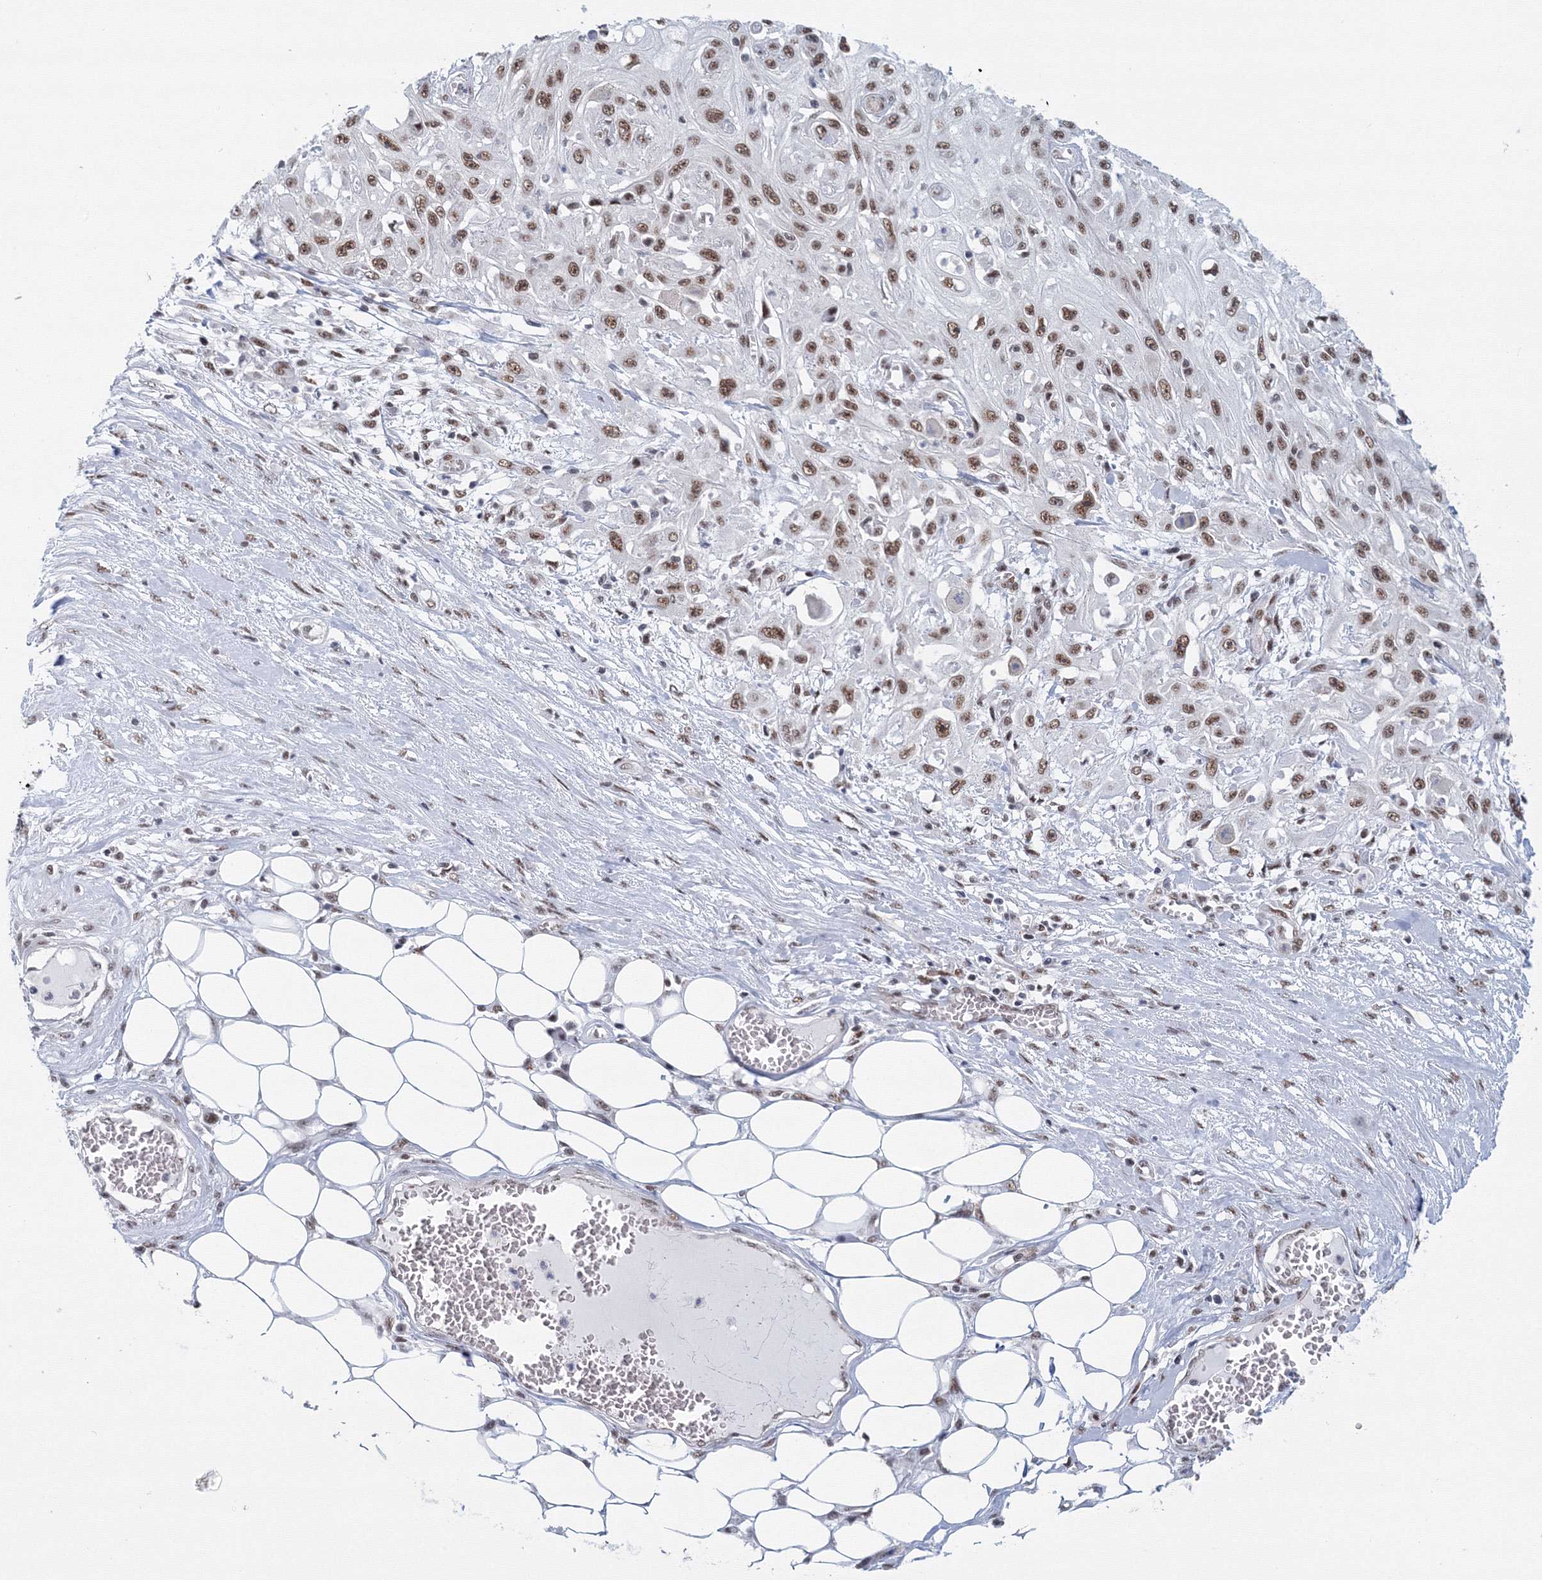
{"staining": {"intensity": "moderate", "quantity": ">75%", "location": "nuclear"}, "tissue": "skin cancer", "cell_type": "Tumor cells", "image_type": "cancer", "snomed": [{"axis": "morphology", "description": "Squamous cell carcinoma, NOS"}, {"axis": "morphology", "description": "Squamous cell carcinoma, metastatic, NOS"}, {"axis": "topography", "description": "Skin"}, {"axis": "topography", "description": "Lymph node"}], "caption": "A brown stain labels moderate nuclear expression of a protein in human skin cancer (metastatic squamous cell carcinoma) tumor cells.", "gene": "SF3B6", "patient": {"sex": "male", "age": 75}}